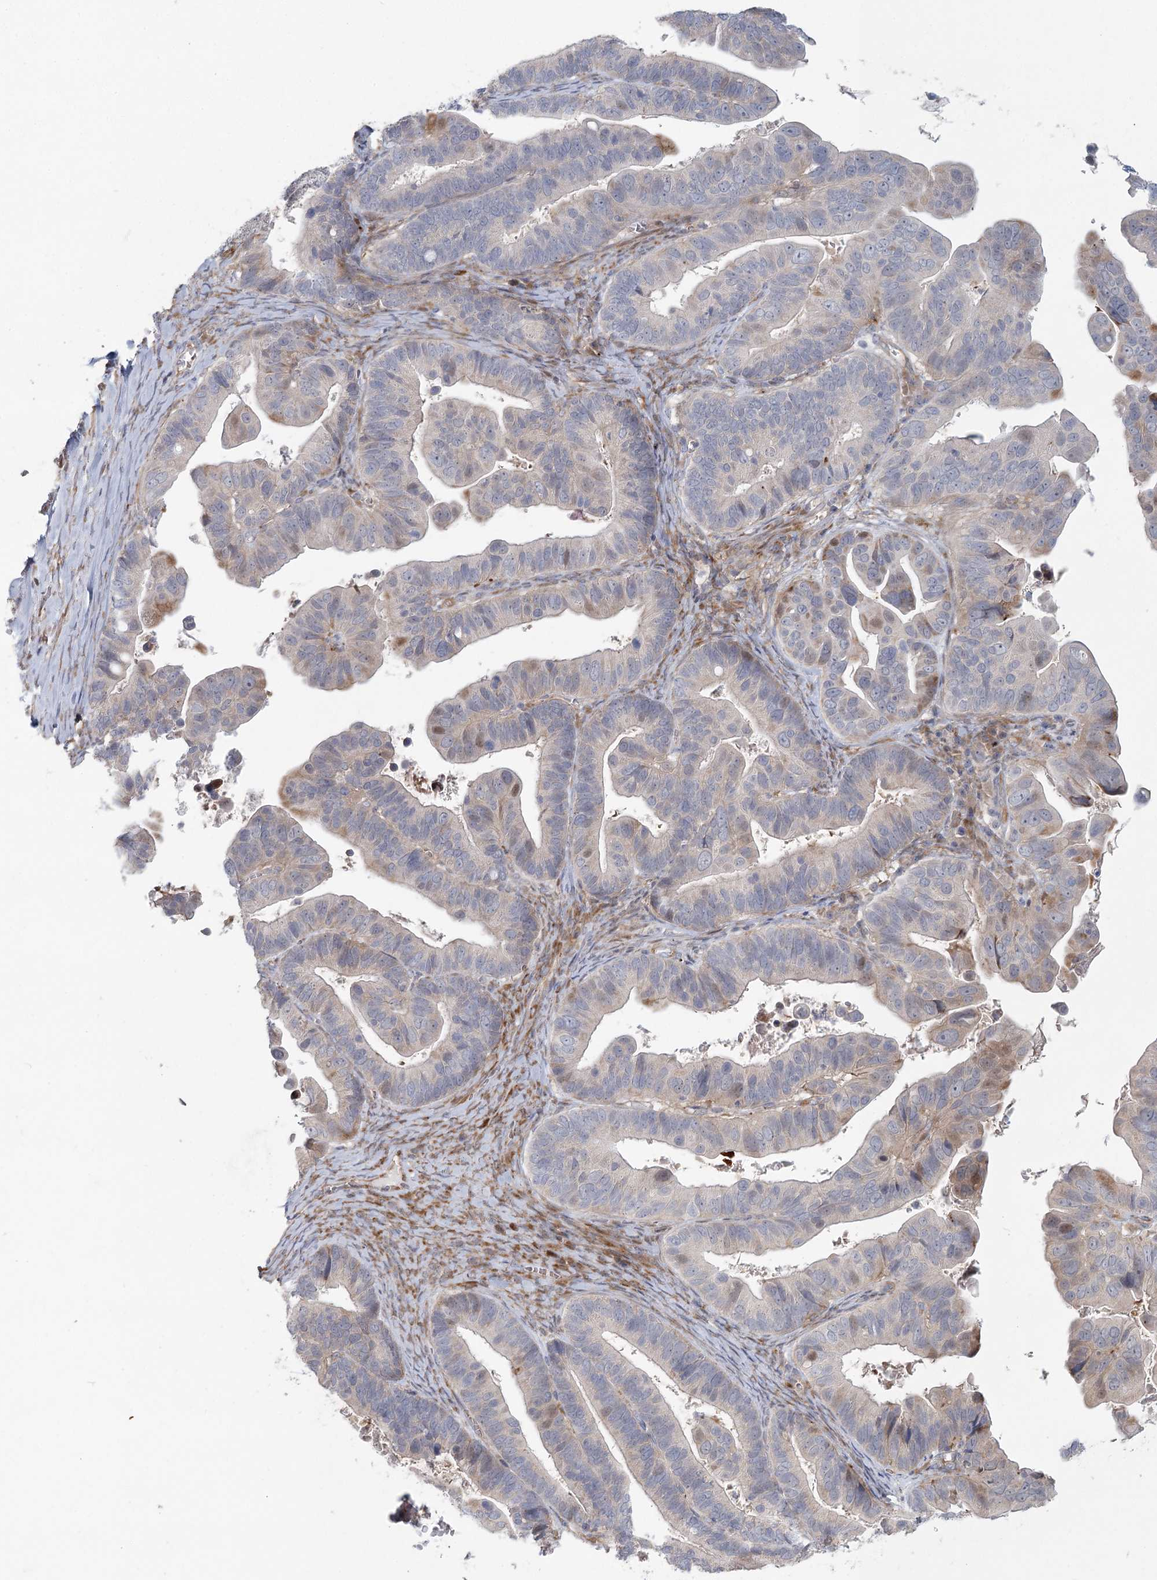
{"staining": {"intensity": "moderate", "quantity": "<25%", "location": "nuclear"}, "tissue": "ovarian cancer", "cell_type": "Tumor cells", "image_type": "cancer", "snomed": [{"axis": "morphology", "description": "Cystadenocarcinoma, serous, NOS"}, {"axis": "topography", "description": "Ovary"}], "caption": "Protein staining exhibits moderate nuclear expression in approximately <25% of tumor cells in ovarian serous cystadenocarcinoma. (brown staining indicates protein expression, while blue staining denotes nuclei).", "gene": "FAM110C", "patient": {"sex": "female", "age": 56}}